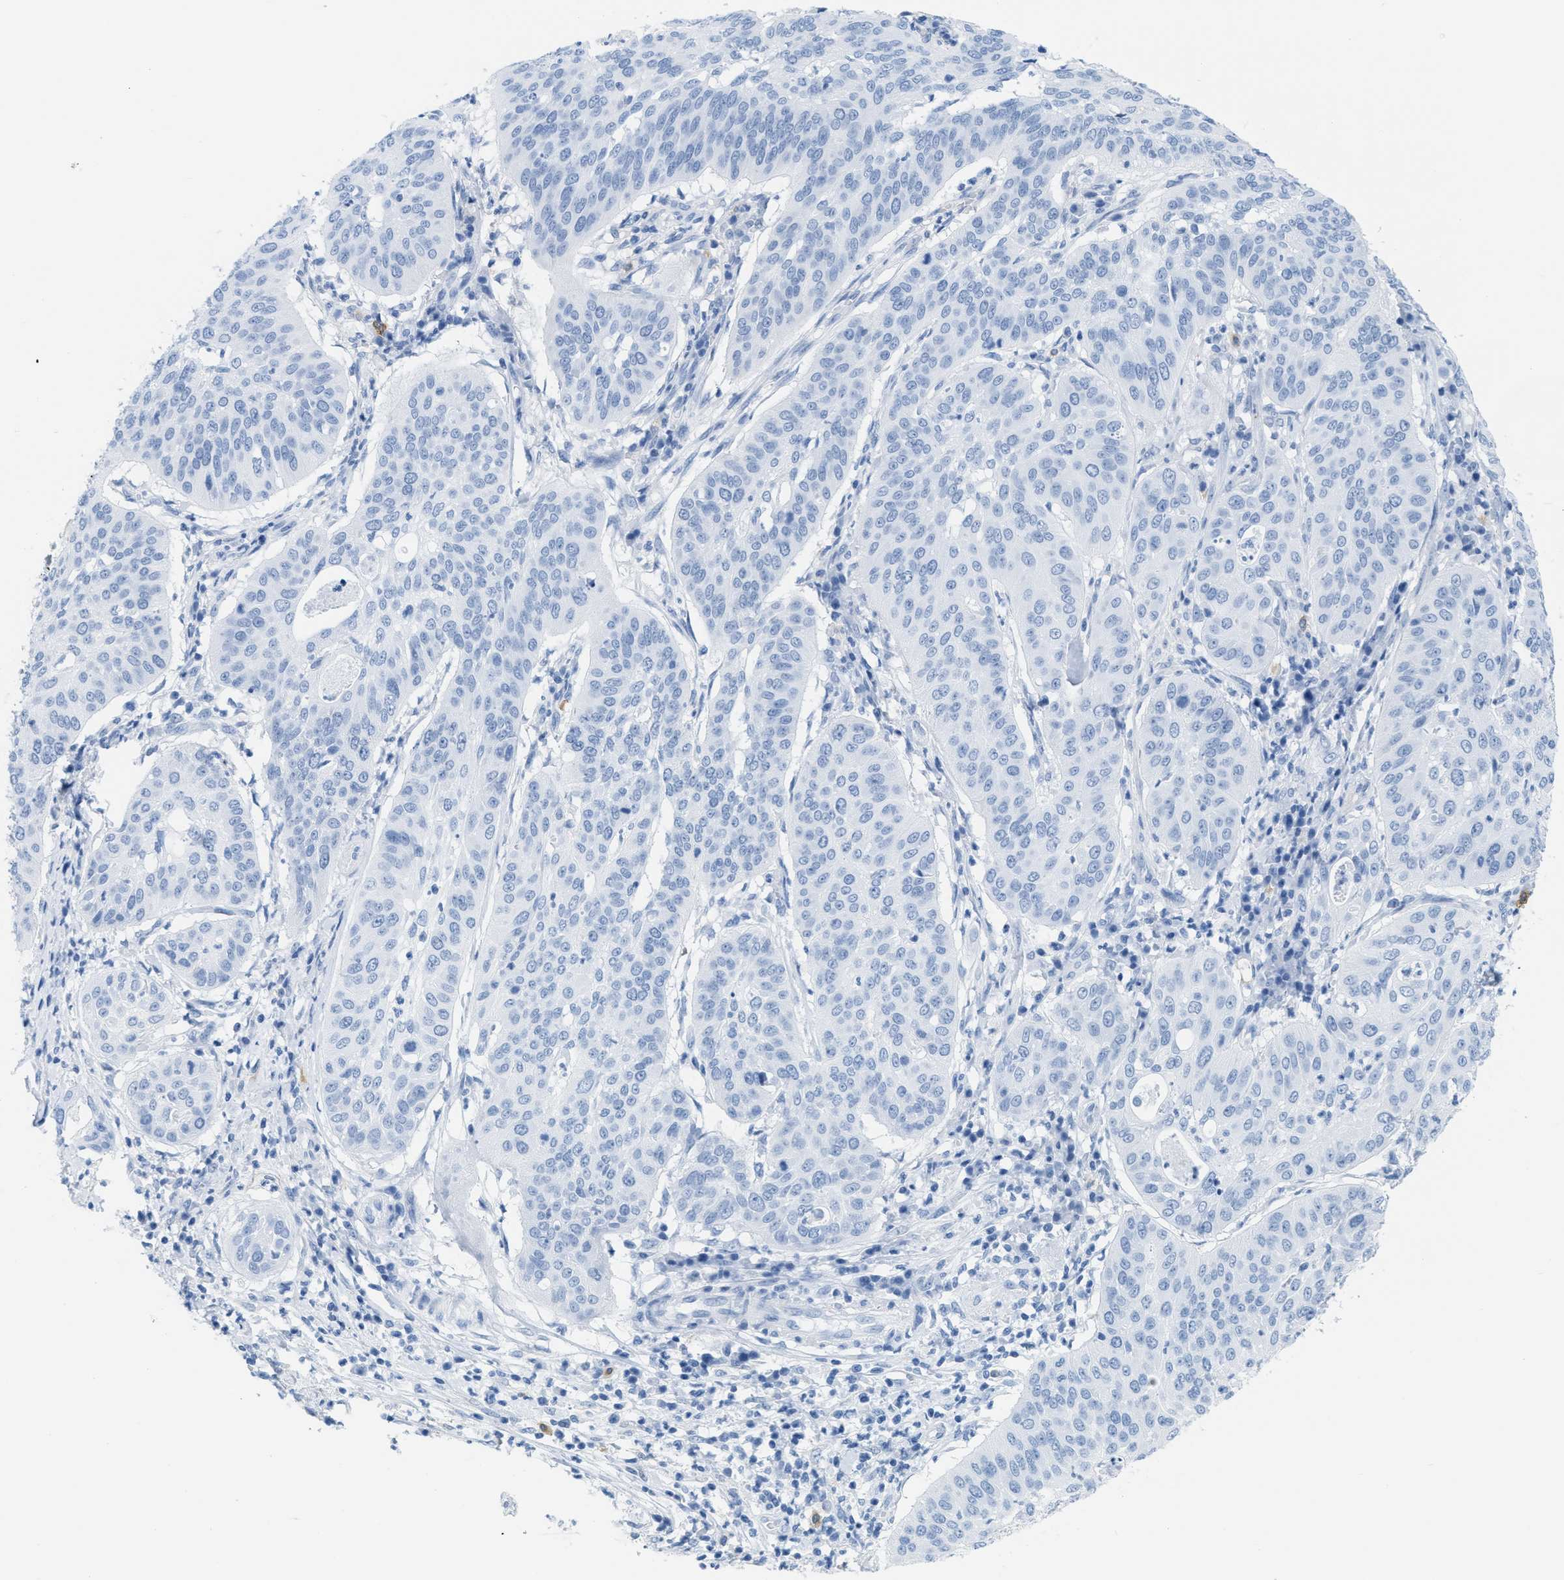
{"staining": {"intensity": "negative", "quantity": "none", "location": "none"}, "tissue": "cervical cancer", "cell_type": "Tumor cells", "image_type": "cancer", "snomed": [{"axis": "morphology", "description": "Normal tissue, NOS"}, {"axis": "morphology", "description": "Squamous cell carcinoma, NOS"}, {"axis": "topography", "description": "Cervix"}], "caption": "This is a micrograph of immunohistochemistry staining of cervical cancer, which shows no expression in tumor cells.", "gene": "ASGR1", "patient": {"sex": "female", "age": 39}}